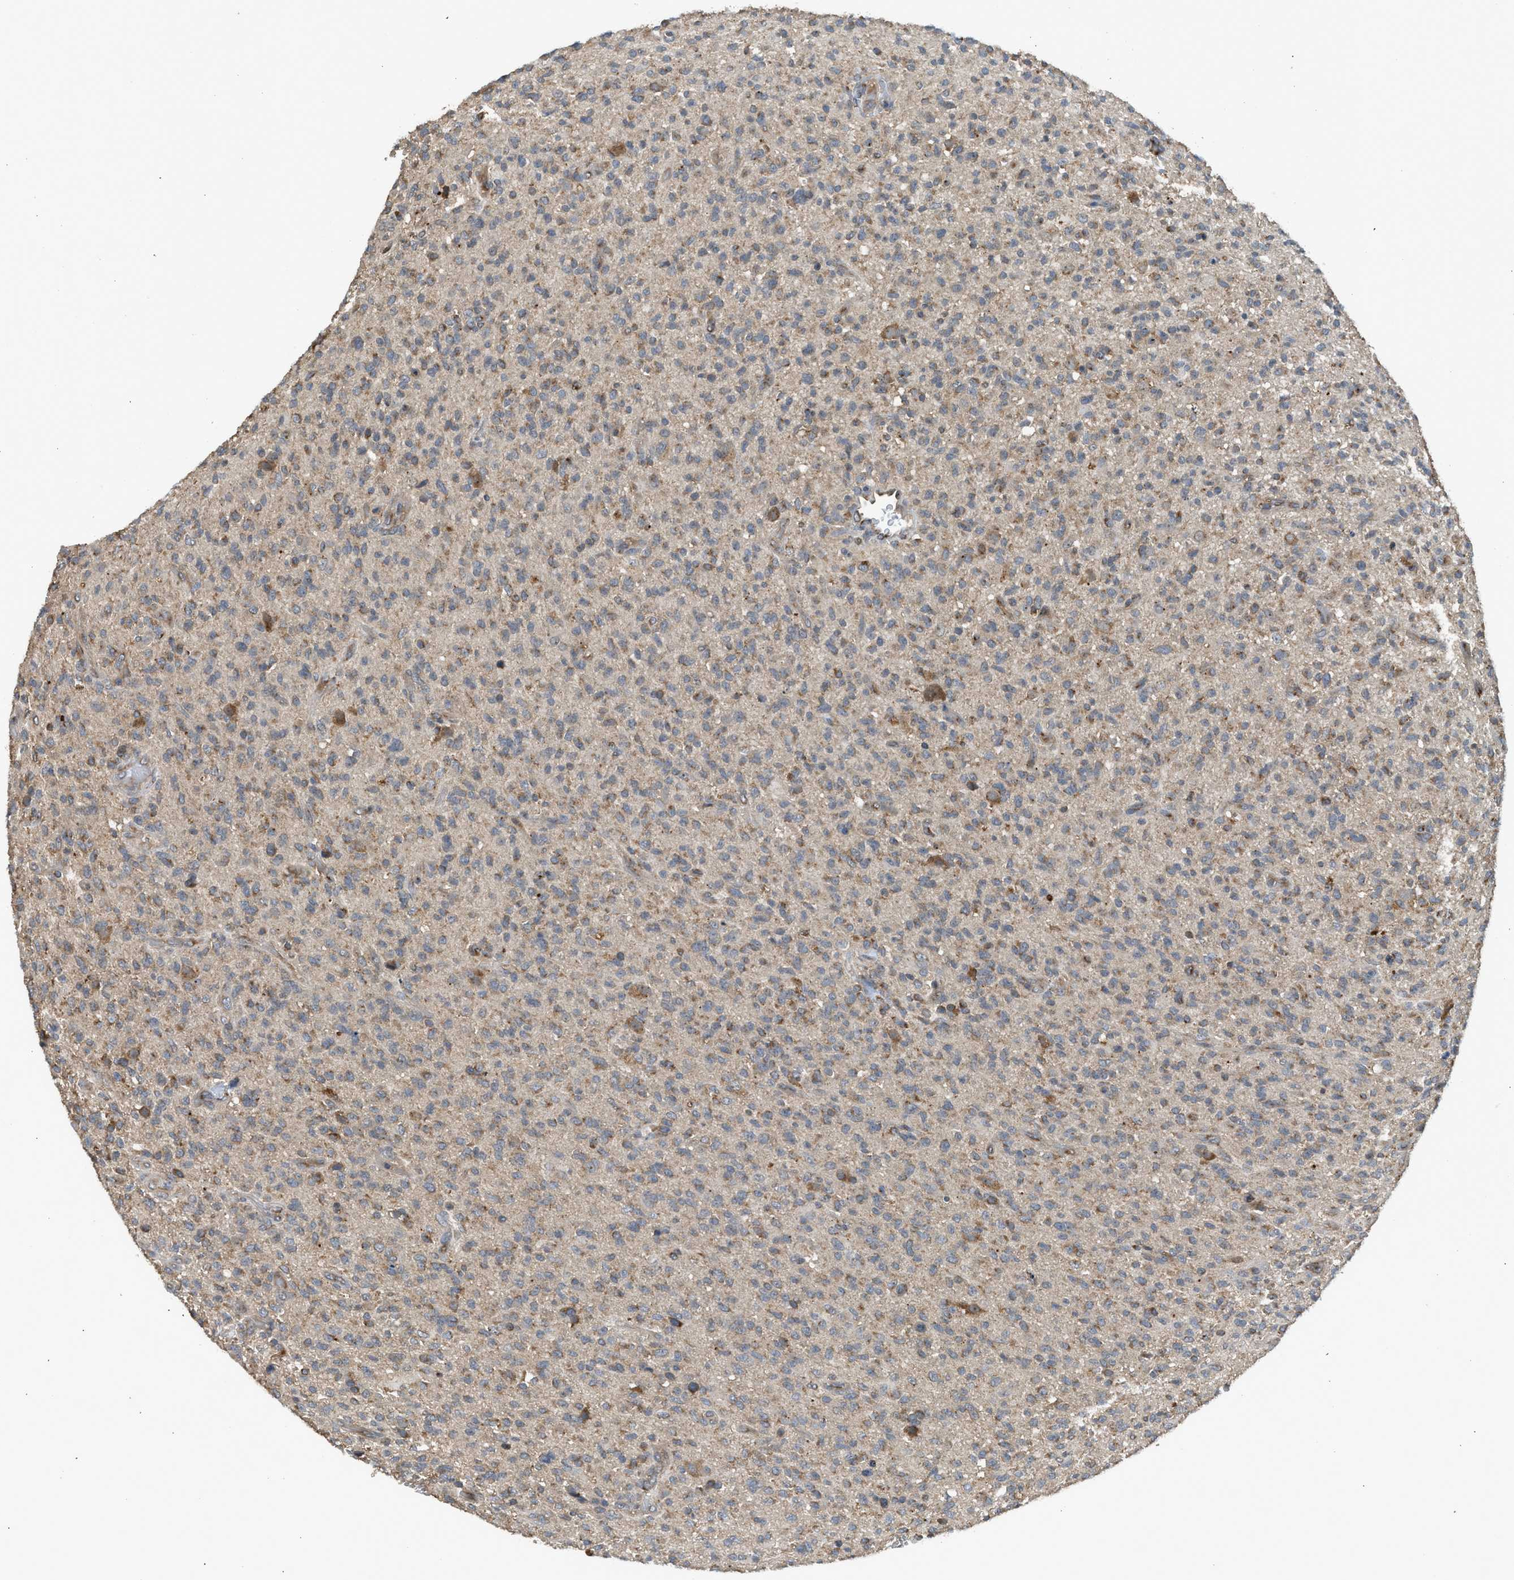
{"staining": {"intensity": "moderate", "quantity": "25%-75%", "location": "cytoplasmic/membranous"}, "tissue": "glioma", "cell_type": "Tumor cells", "image_type": "cancer", "snomed": [{"axis": "morphology", "description": "Glioma, malignant, High grade"}, {"axis": "topography", "description": "Brain"}], "caption": "Protein staining of high-grade glioma (malignant) tissue reveals moderate cytoplasmic/membranous positivity in about 25%-75% of tumor cells. Using DAB (brown) and hematoxylin (blue) stains, captured at high magnification using brightfield microscopy.", "gene": "STARD3", "patient": {"sex": "male", "age": 71}}